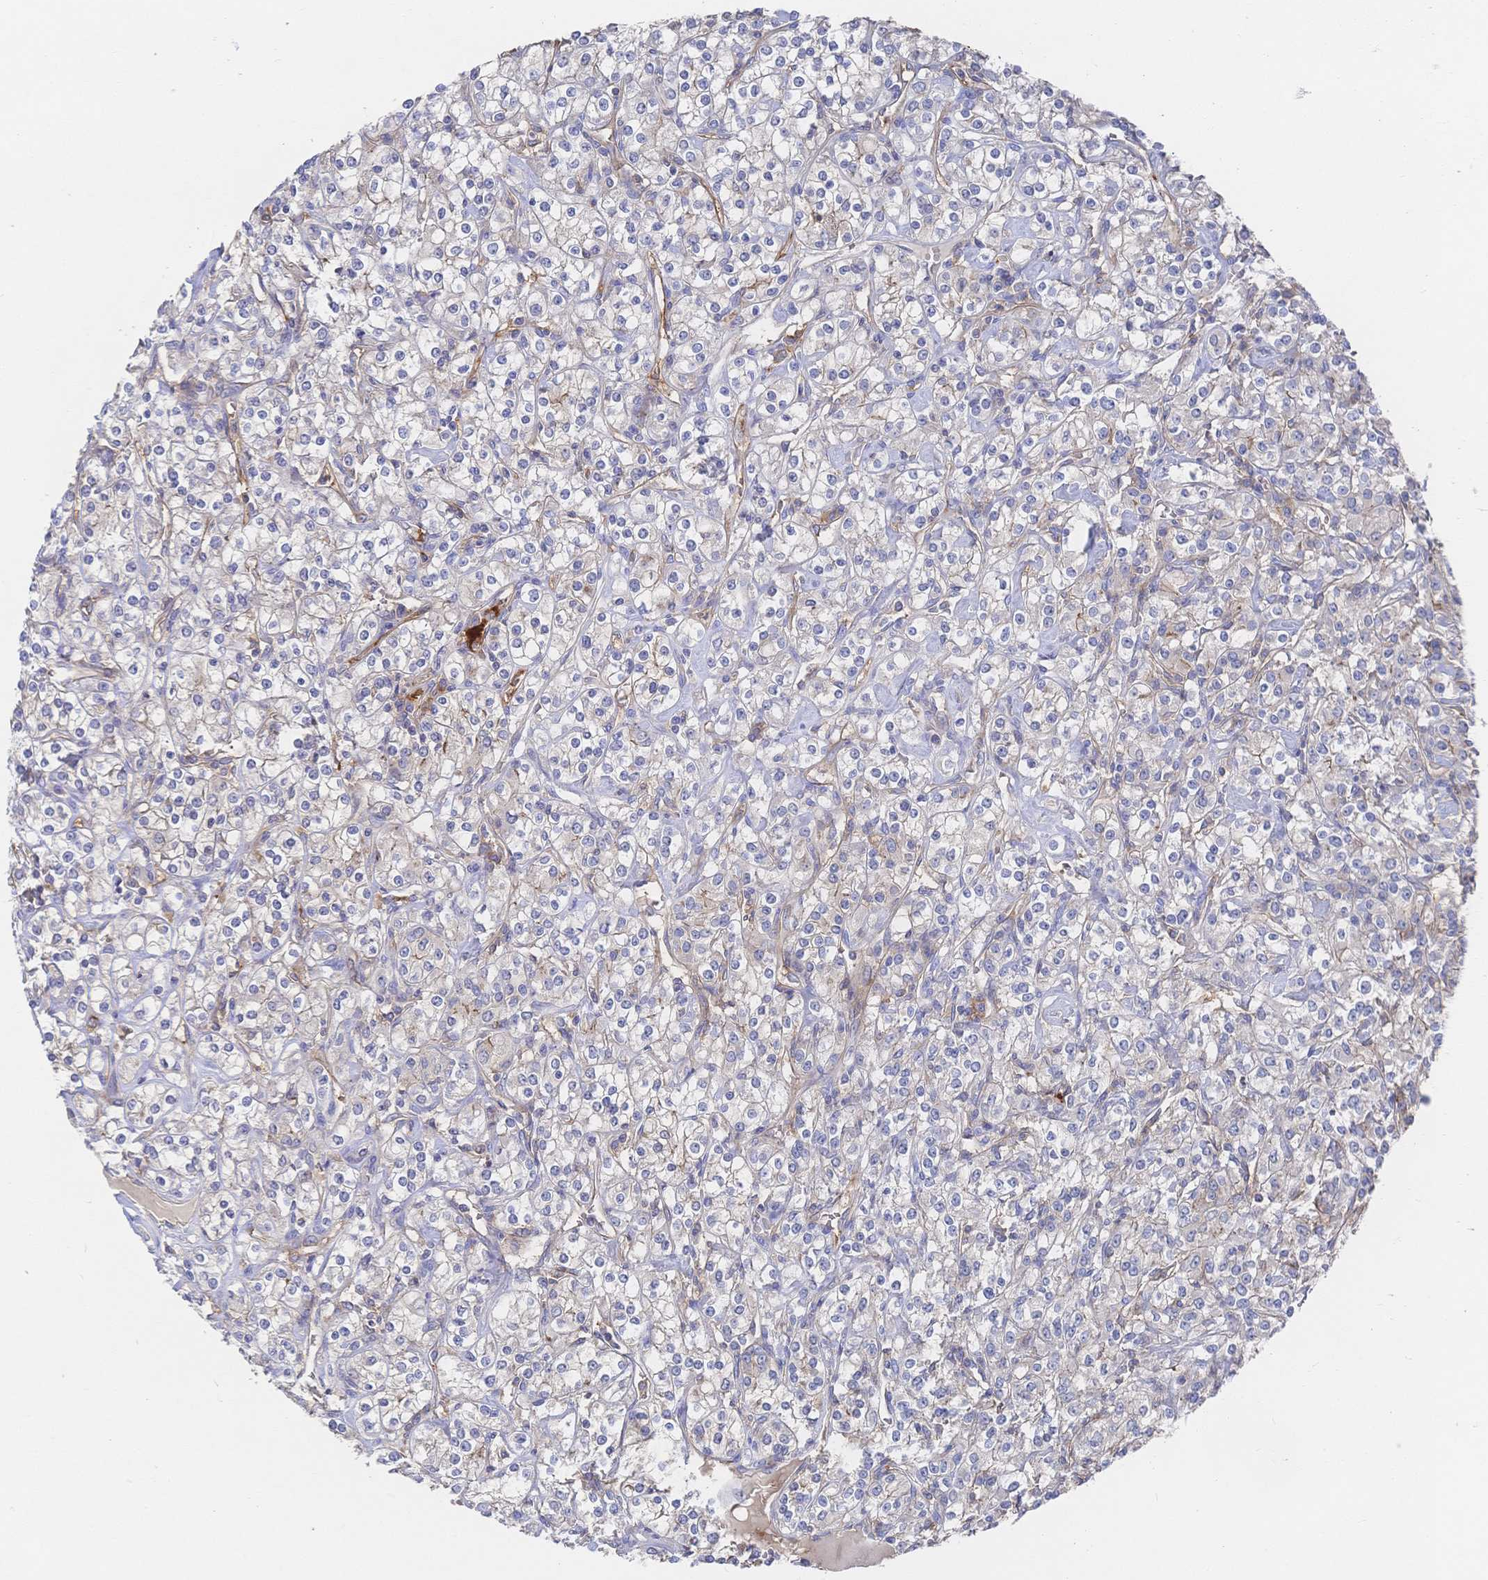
{"staining": {"intensity": "weak", "quantity": "<25%", "location": "cytoplasmic/membranous"}, "tissue": "renal cancer", "cell_type": "Tumor cells", "image_type": "cancer", "snomed": [{"axis": "morphology", "description": "Adenocarcinoma, NOS"}, {"axis": "topography", "description": "Kidney"}], "caption": "Immunohistochemistry of renal cancer (adenocarcinoma) reveals no positivity in tumor cells.", "gene": "F11R", "patient": {"sex": "male", "age": 77}}